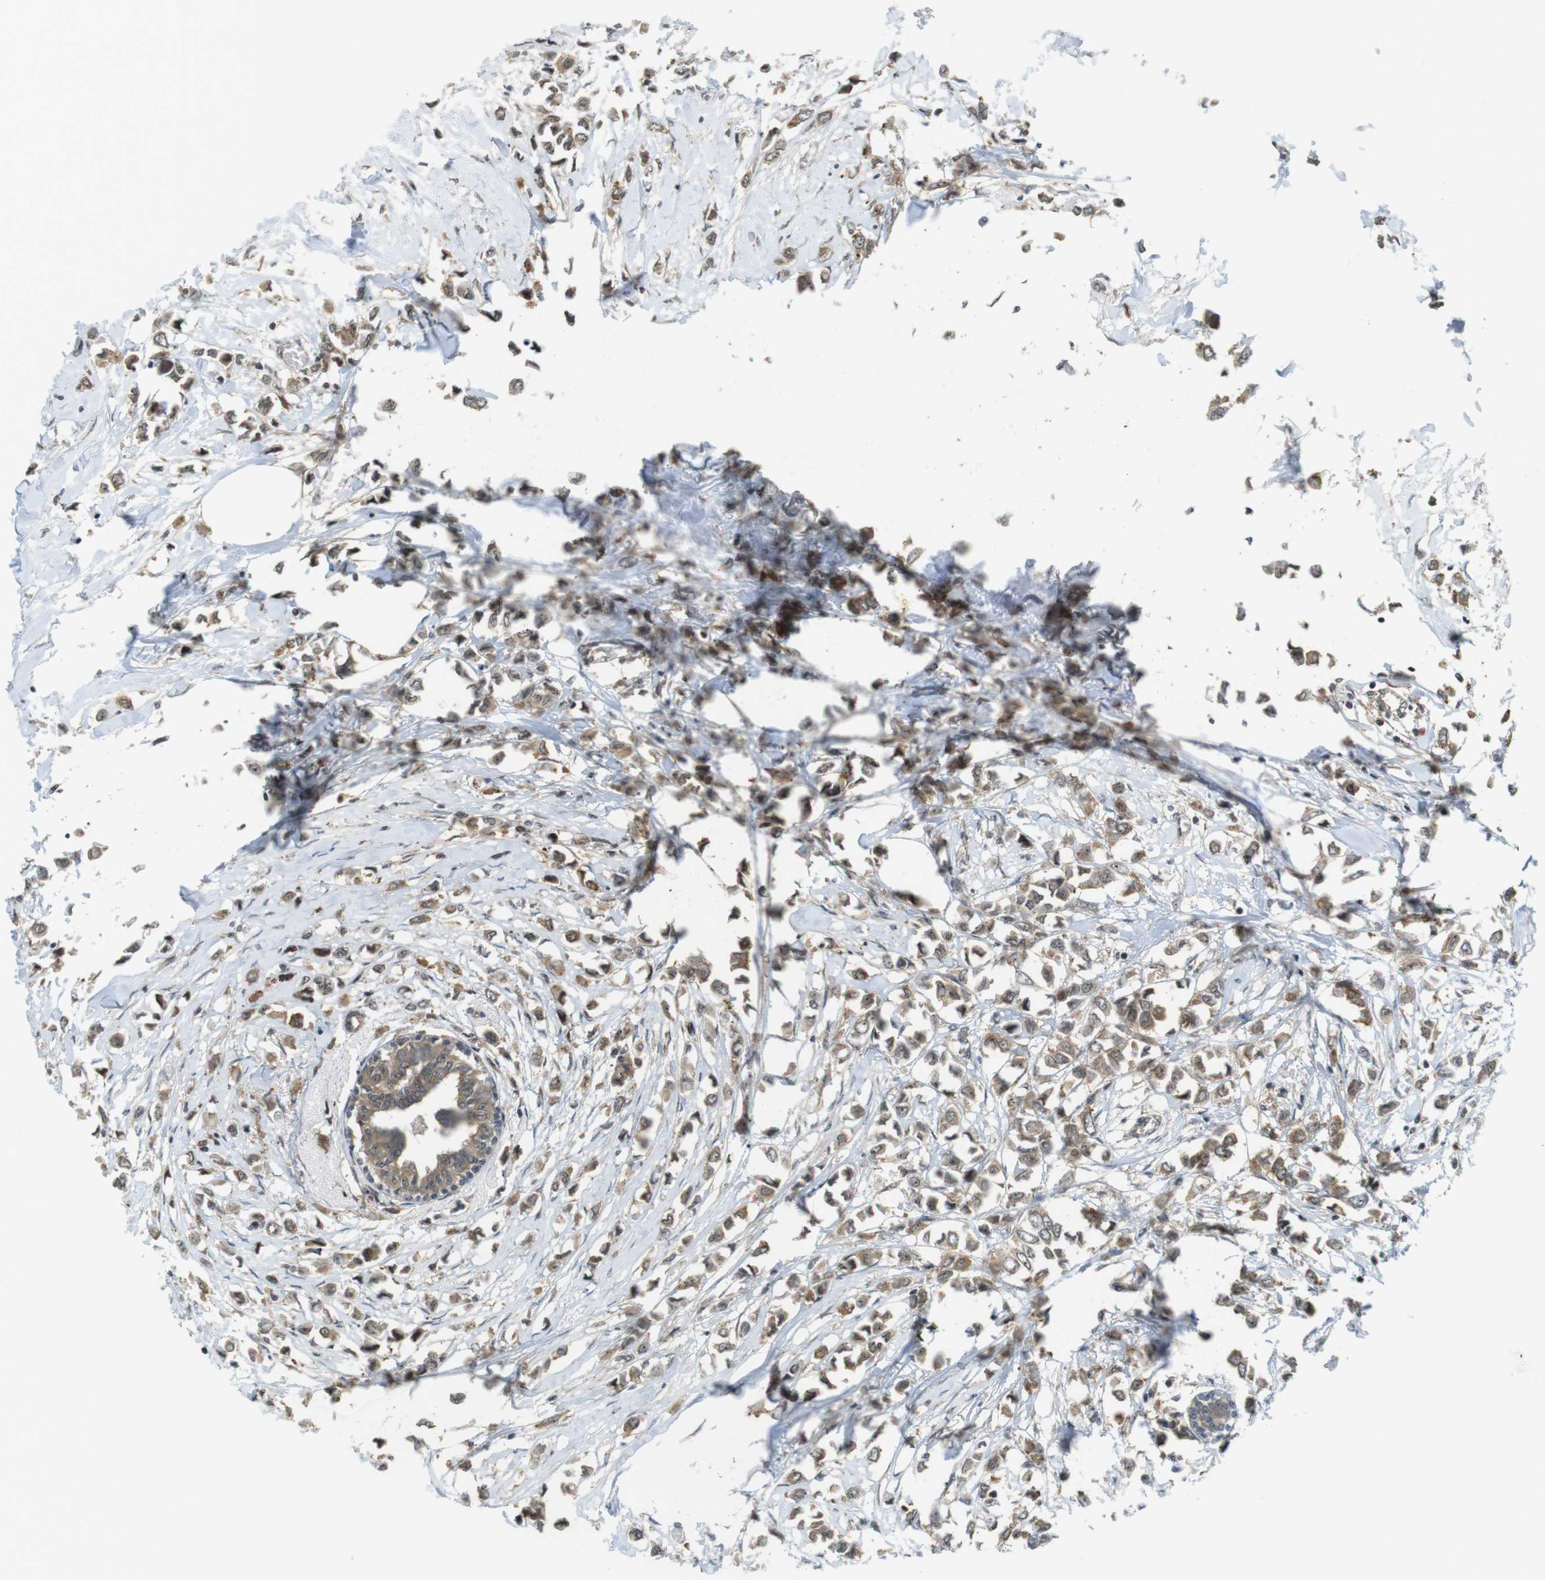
{"staining": {"intensity": "weak", "quantity": ">75%", "location": "cytoplasmic/membranous"}, "tissue": "breast cancer", "cell_type": "Tumor cells", "image_type": "cancer", "snomed": [{"axis": "morphology", "description": "Lobular carcinoma"}, {"axis": "topography", "description": "Breast"}], "caption": "Immunohistochemistry (IHC) (DAB (3,3'-diaminobenzidine)) staining of breast cancer (lobular carcinoma) exhibits weak cytoplasmic/membranous protein positivity in approximately >75% of tumor cells. (DAB (3,3'-diaminobenzidine) = brown stain, brightfield microscopy at high magnification).", "gene": "CC2D1A", "patient": {"sex": "female", "age": 51}}